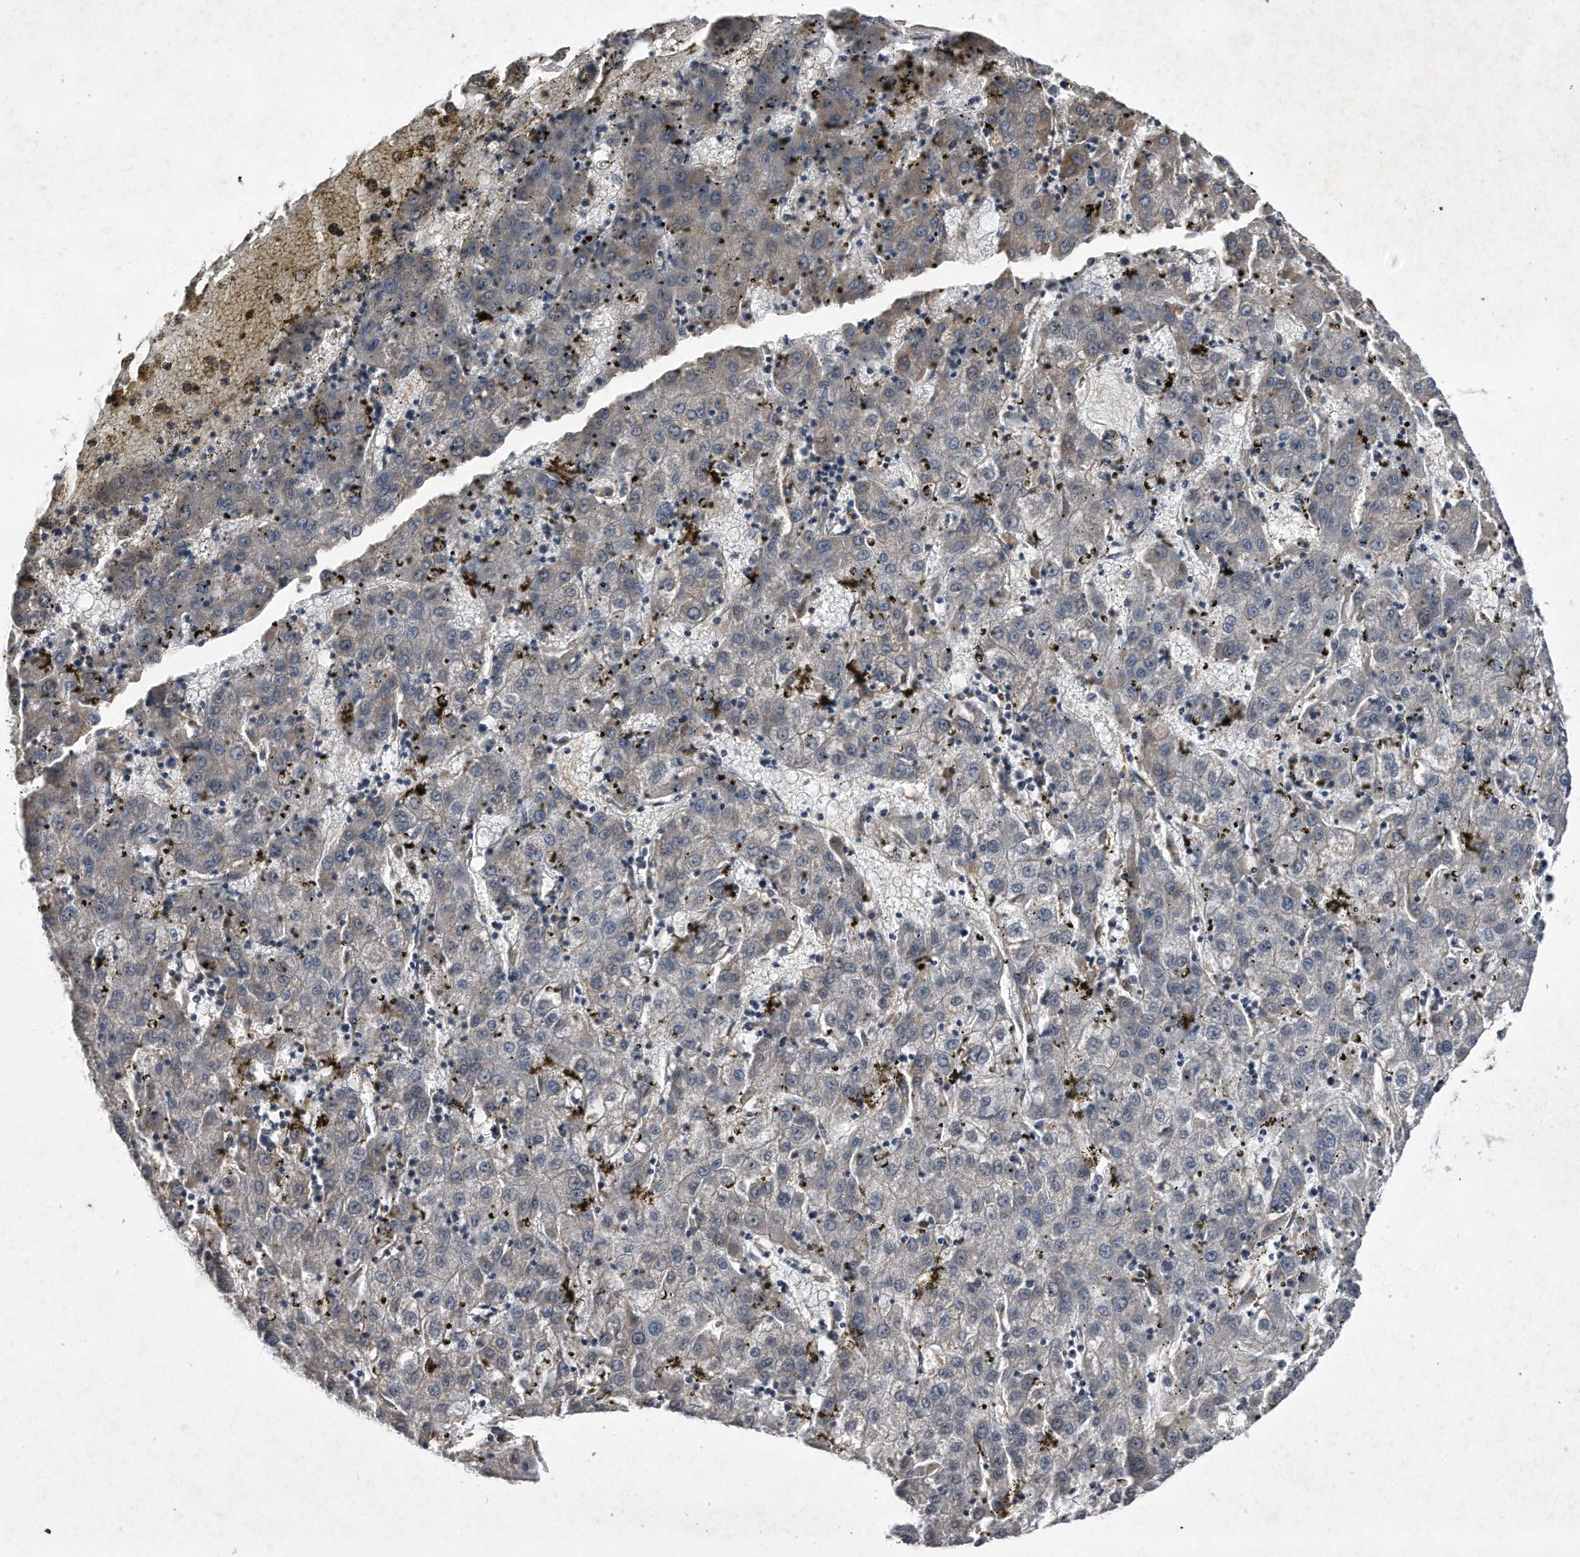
{"staining": {"intensity": "weak", "quantity": "<25%", "location": "cytoplasmic/membranous"}, "tissue": "liver cancer", "cell_type": "Tumor cells", "image_type": "cancer", "snomed": [{"axis": "morphology", "description": "Carcinoma, Hepatocellular, NOS"}, {"axis": "topography", "description": "Liver"}], "caption": "A photomicrograph of human liver cancer is negative for staining in tumor cells.", "gene": "DAB1", "patient": {"sex": "male", "age": 72}}